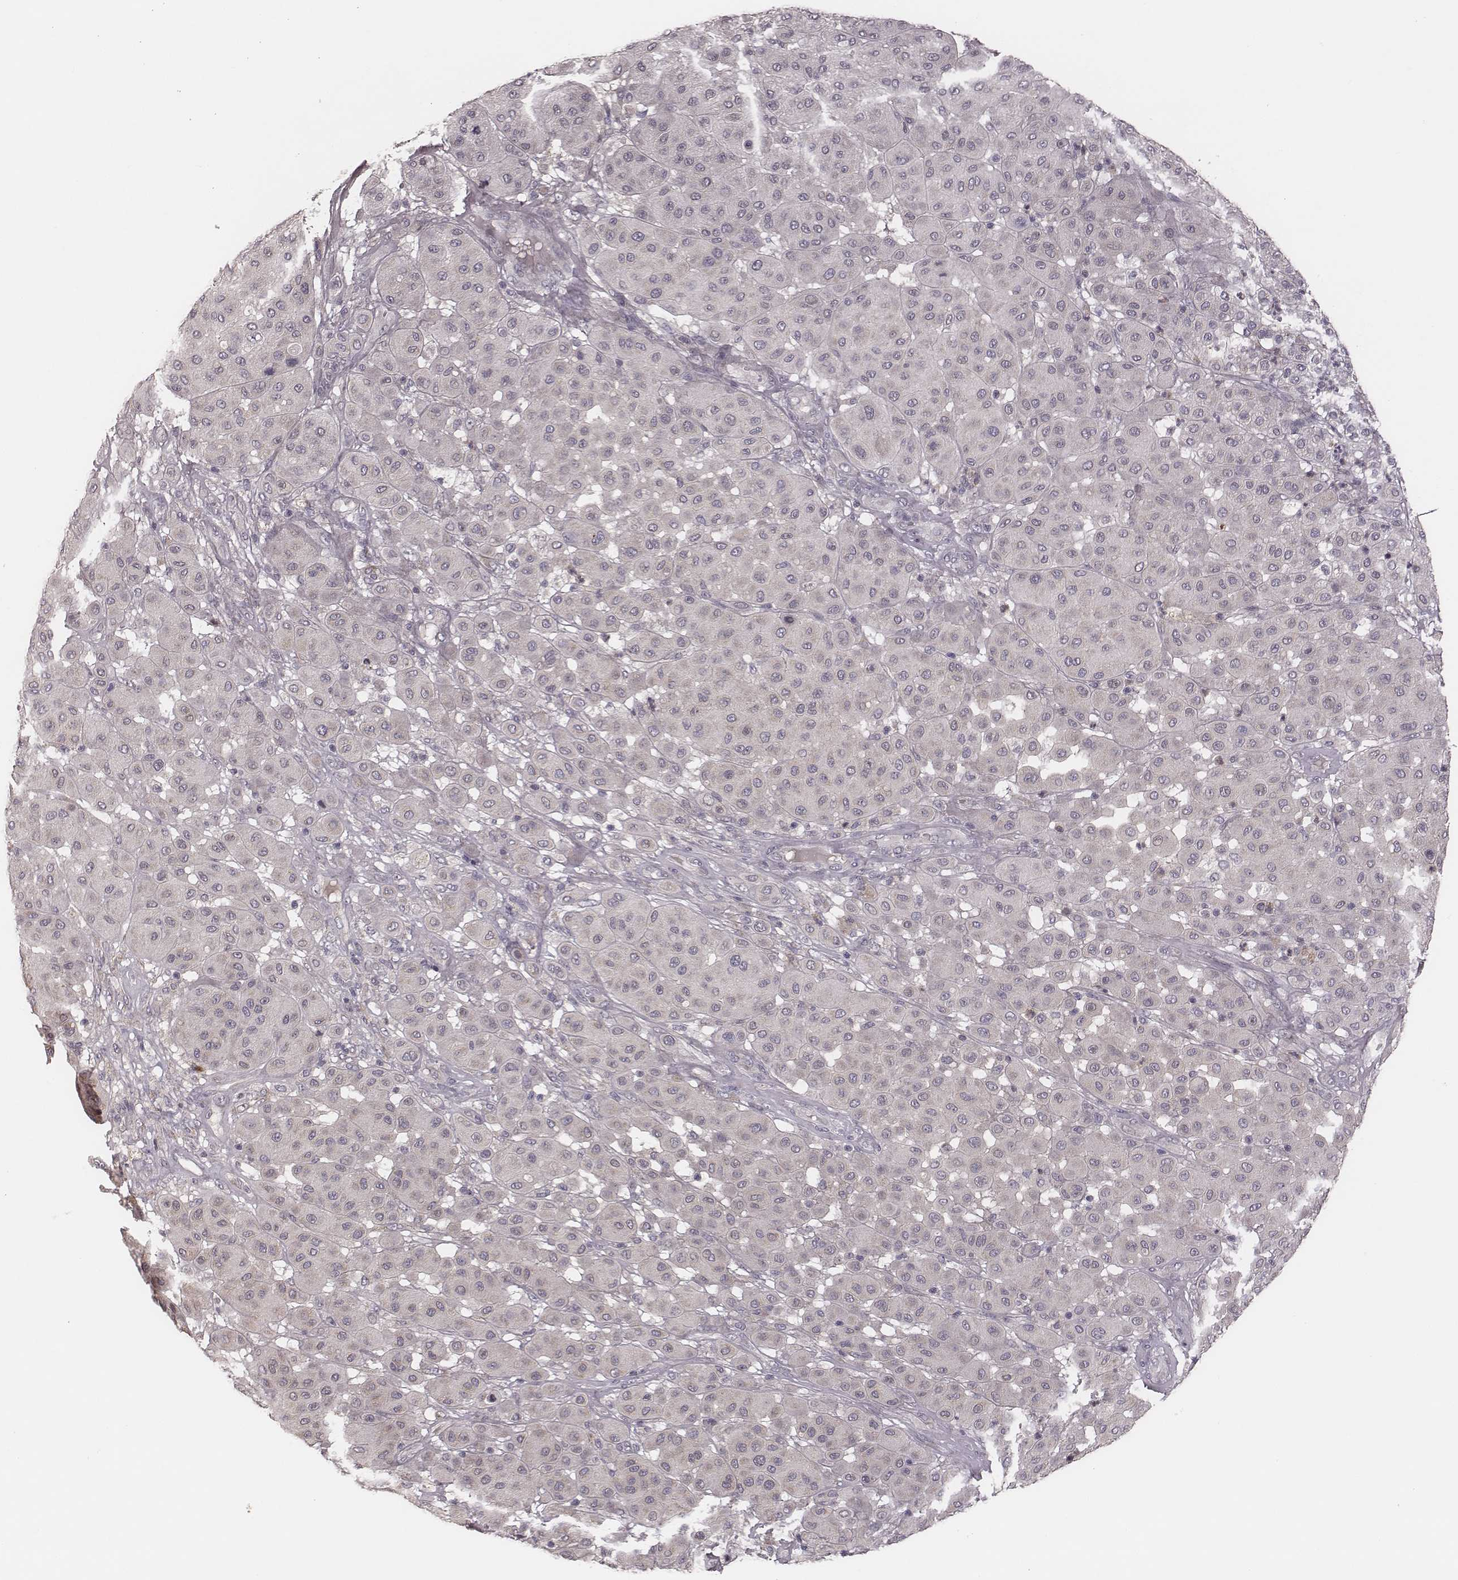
{"staining": {"intensity": "negative", "quantity": "none", "location": "none"}, "tissue": "melanoma", "cell_type": "Tumor cells", "image_type": "cancer", "snomed": [{"axis": "morphology", "description": "Malignant melanoma, Metastatic site"}, {"axis": "topography", "description": "Smooth muscle"}], "caption": "This is an immunohistochemistry (IHC) photomicrograph of human melanoma. There is no positivity in tumor cells.", "gene": "P2RX5", "patient": {"sex": "male", "age": 41}}